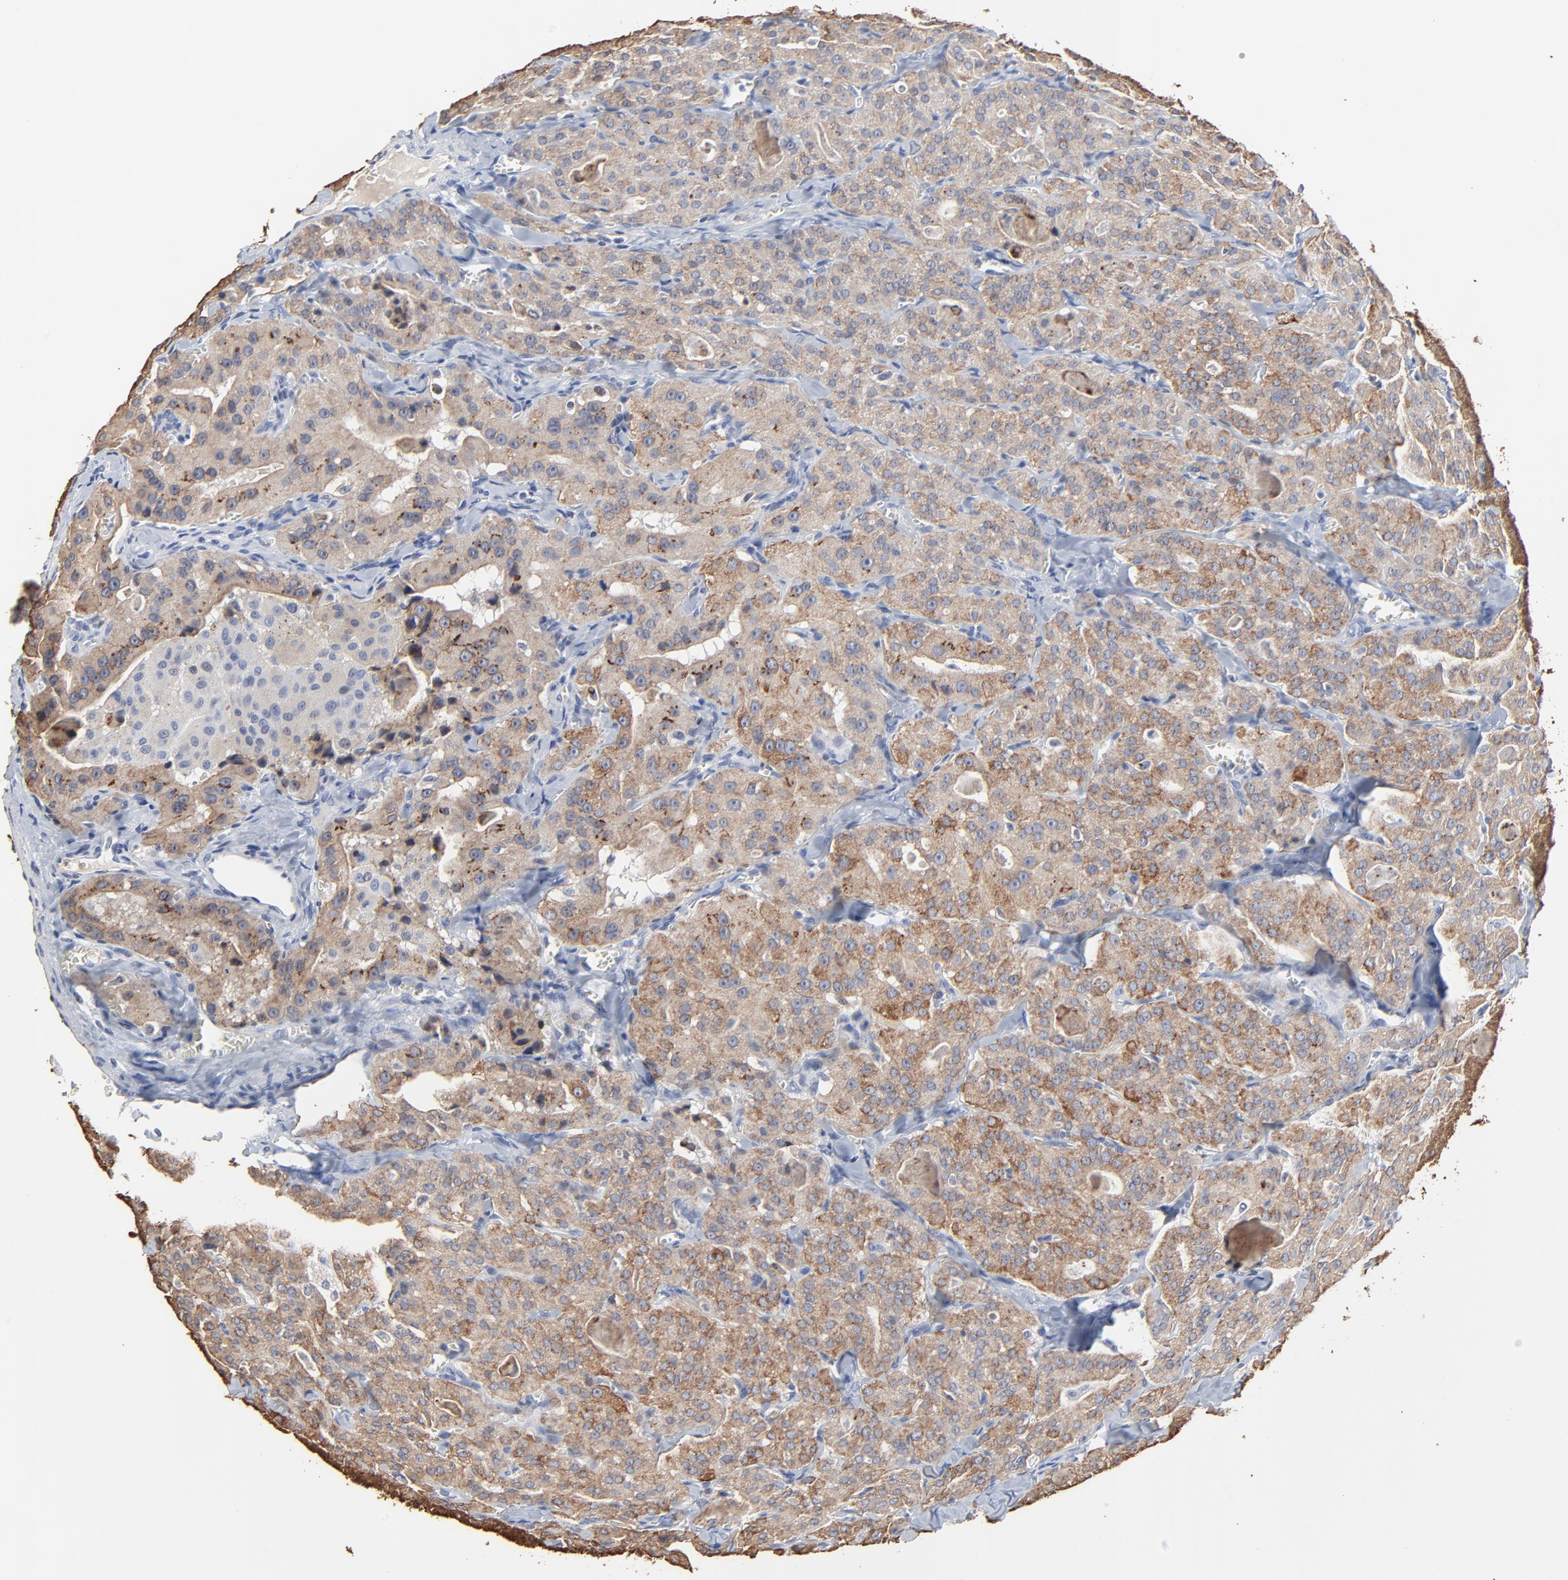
{"staining": {"intensity": "moderate", "quantity": ">75%", "location": "cytoplasmic/membranous"}, "tissue": "thyroid cancer", "cell_type": "Tumor cells", "image_type": "cancer", "snomed": [{"axis": "morphology", "description": "Carcinoma, NOS"}, {"axis": "topography", "description": "Thyroid gland"}], "caption": "A histopathology image of thyroid cancer stained for a protein shows moderate cytoplasmic/membranous brown staining in tumor cells. (DAB = brown stain, brightfield microscopy at high magnification).", "gene": "LNX1", "patient": {"sex": "male", "age": 76}}